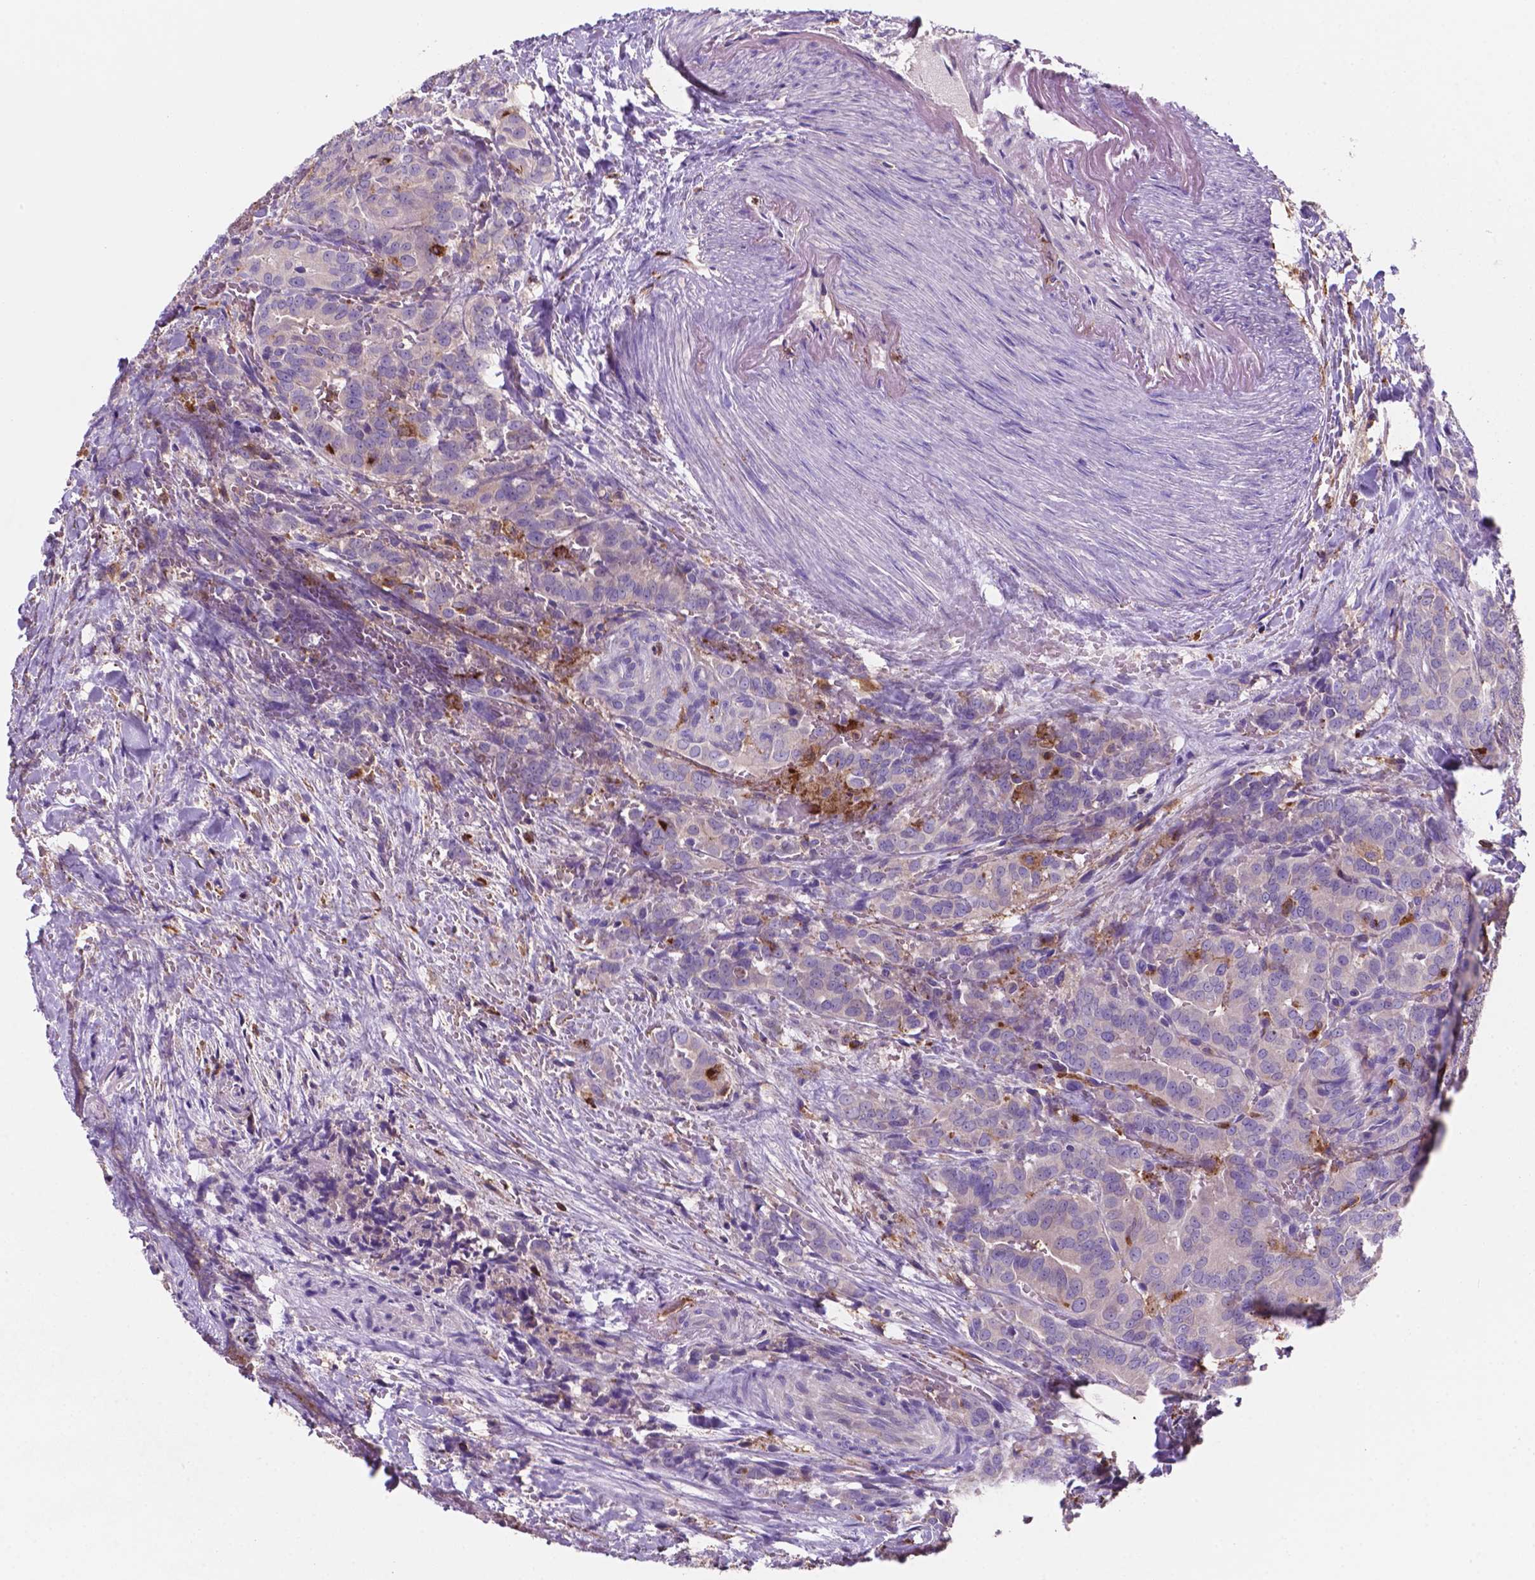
{"staining": {"intensity": "negative", "quantity": "none", "location": "none"}, "tissue": "thyroid cancer", "cell_type": "Tumor cells", "image_type": "cancer", "snomed": [{"axis": "morphology", "description": "Papillary adenocarcinoma, NOS"}, {"axis": "topography", "description": "Thyroid gland"}], "caption": "Immunohistochemistry of human papillary adenocarcinoma (thyroid) exhibits no expression in tumor cells. (DAB IHC, high magnification).", "gene": "MKRN2OS", "patient": {"sex": "male", "age": 61}}